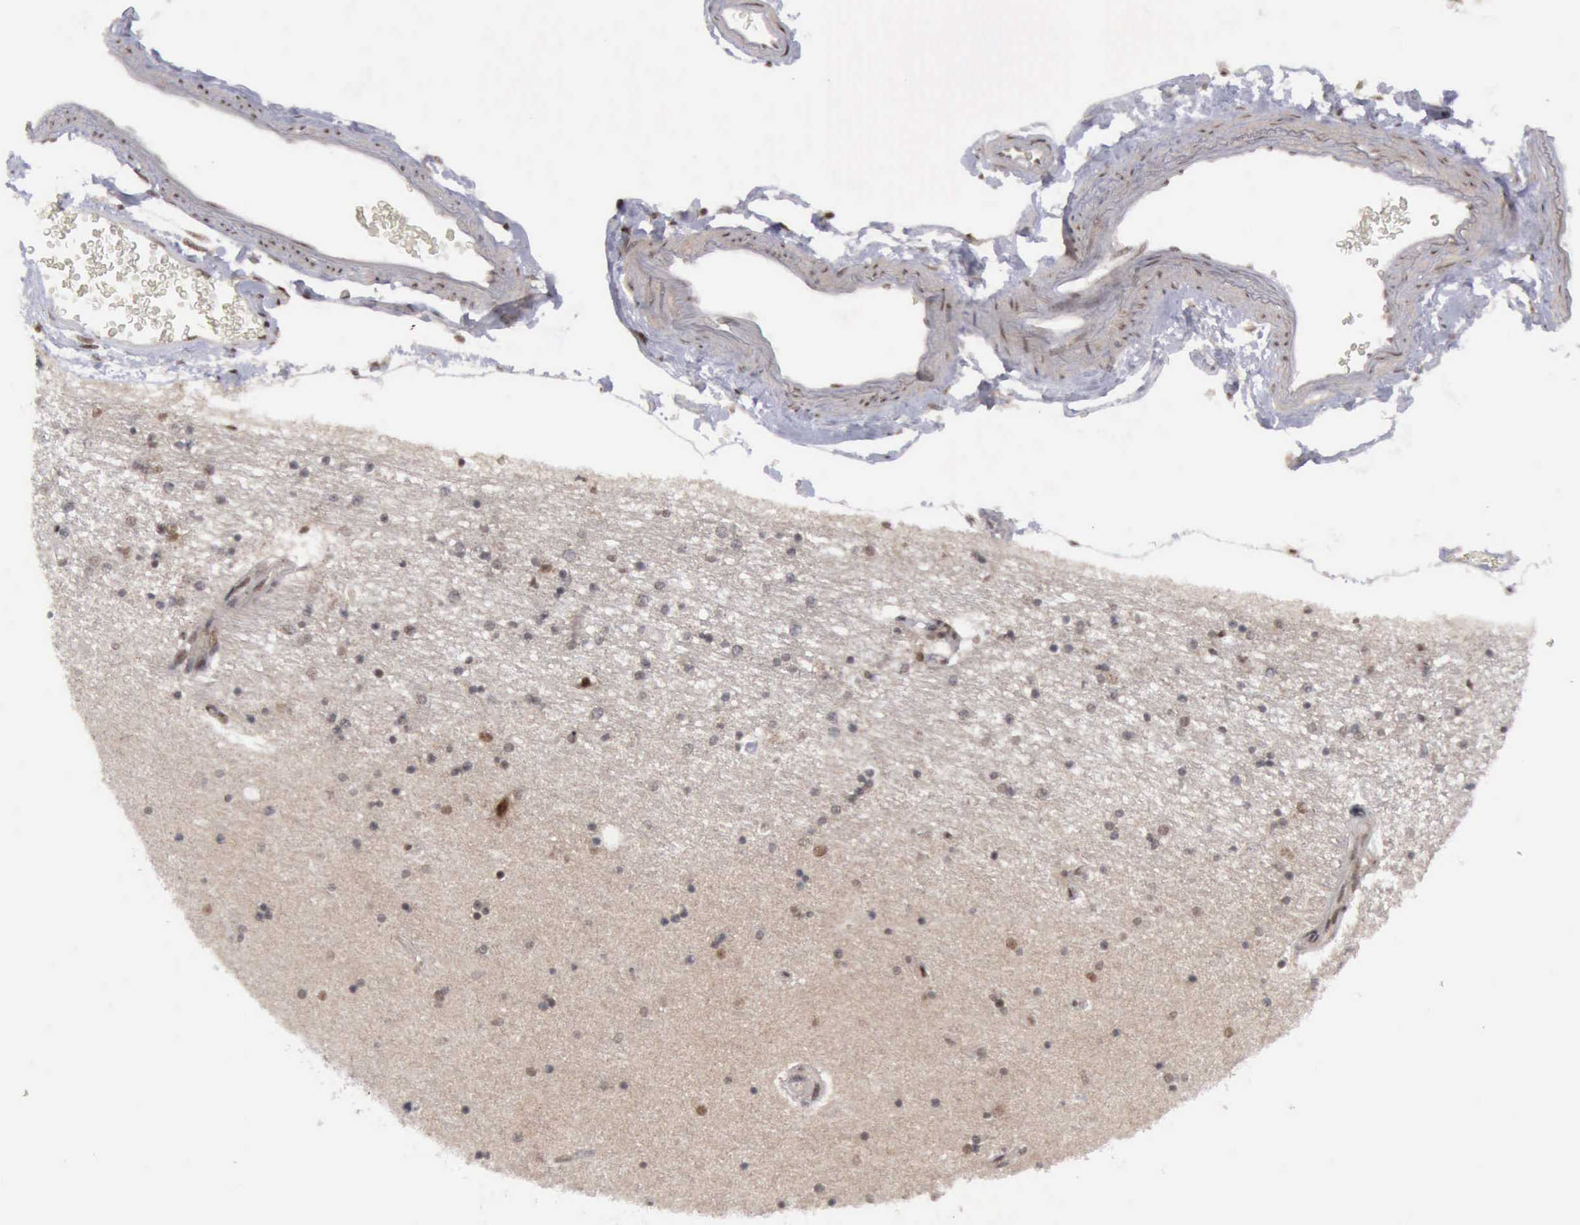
{"staining": {"intensity": "moderate", "quantity": ">75%", "location": "cytoplasmic/membranous,nuclear"}, "tissue": "hippocampus", "cell_type": "Glial cells", "image_type": "normal", "snomed": [{"axis": "morphology", "description": "Normal tissue, NOS"}, {"axis": "topography", "description": "Hippocampus"}], "caption": "Brown immunohistochemical staining in benign human hippocampus displays moderate cytoplasmic/membranous,nuclear expression in about >75% of glial cells. The staining was performed using DAB (3,3'-diaminobenzidine), with brown indicating positive protein expression. Nuclei are stained blue with hematoxylin.", "gene": "ATM", "patient": {"sex": "female", "age": 54}}